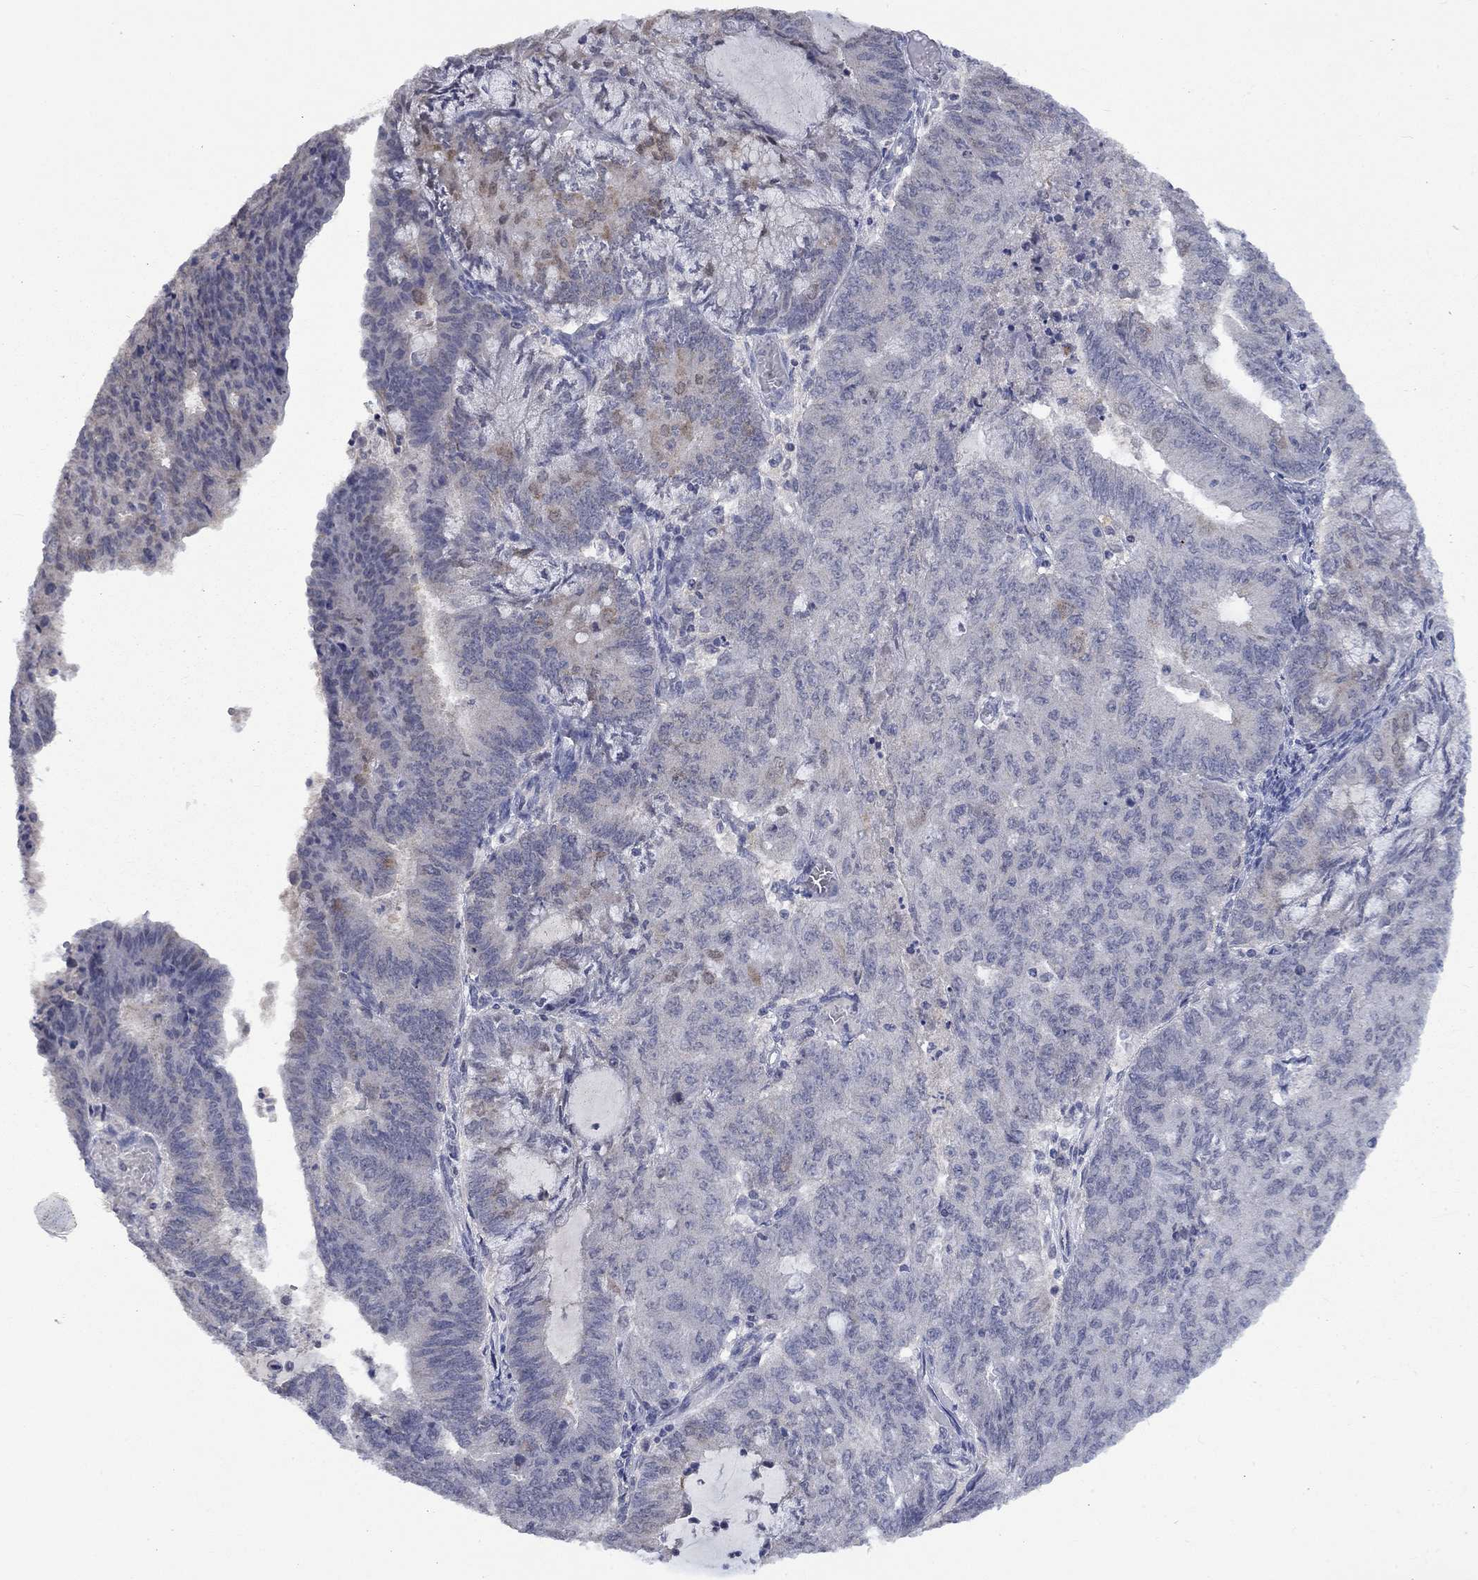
{"staining": {"intensity": "negative", "quantity": "none", "location": "none"}, "tissue": "endometrial cancer", "cell_type": "Tumor cells", "image_type": "cancer", "snomed": [{"axis": "morphology", "description": "Adenocarcinoma, NOS"}, {"axis": "topography", "description": "Endometrium"}], "caption": "Endometrial adenocarcinoma was stained to show a protein in brown. There is no significant positivity in tumor cells.", "gene": "SPATA33", "patient": {"sex": "female", "age": 82}}